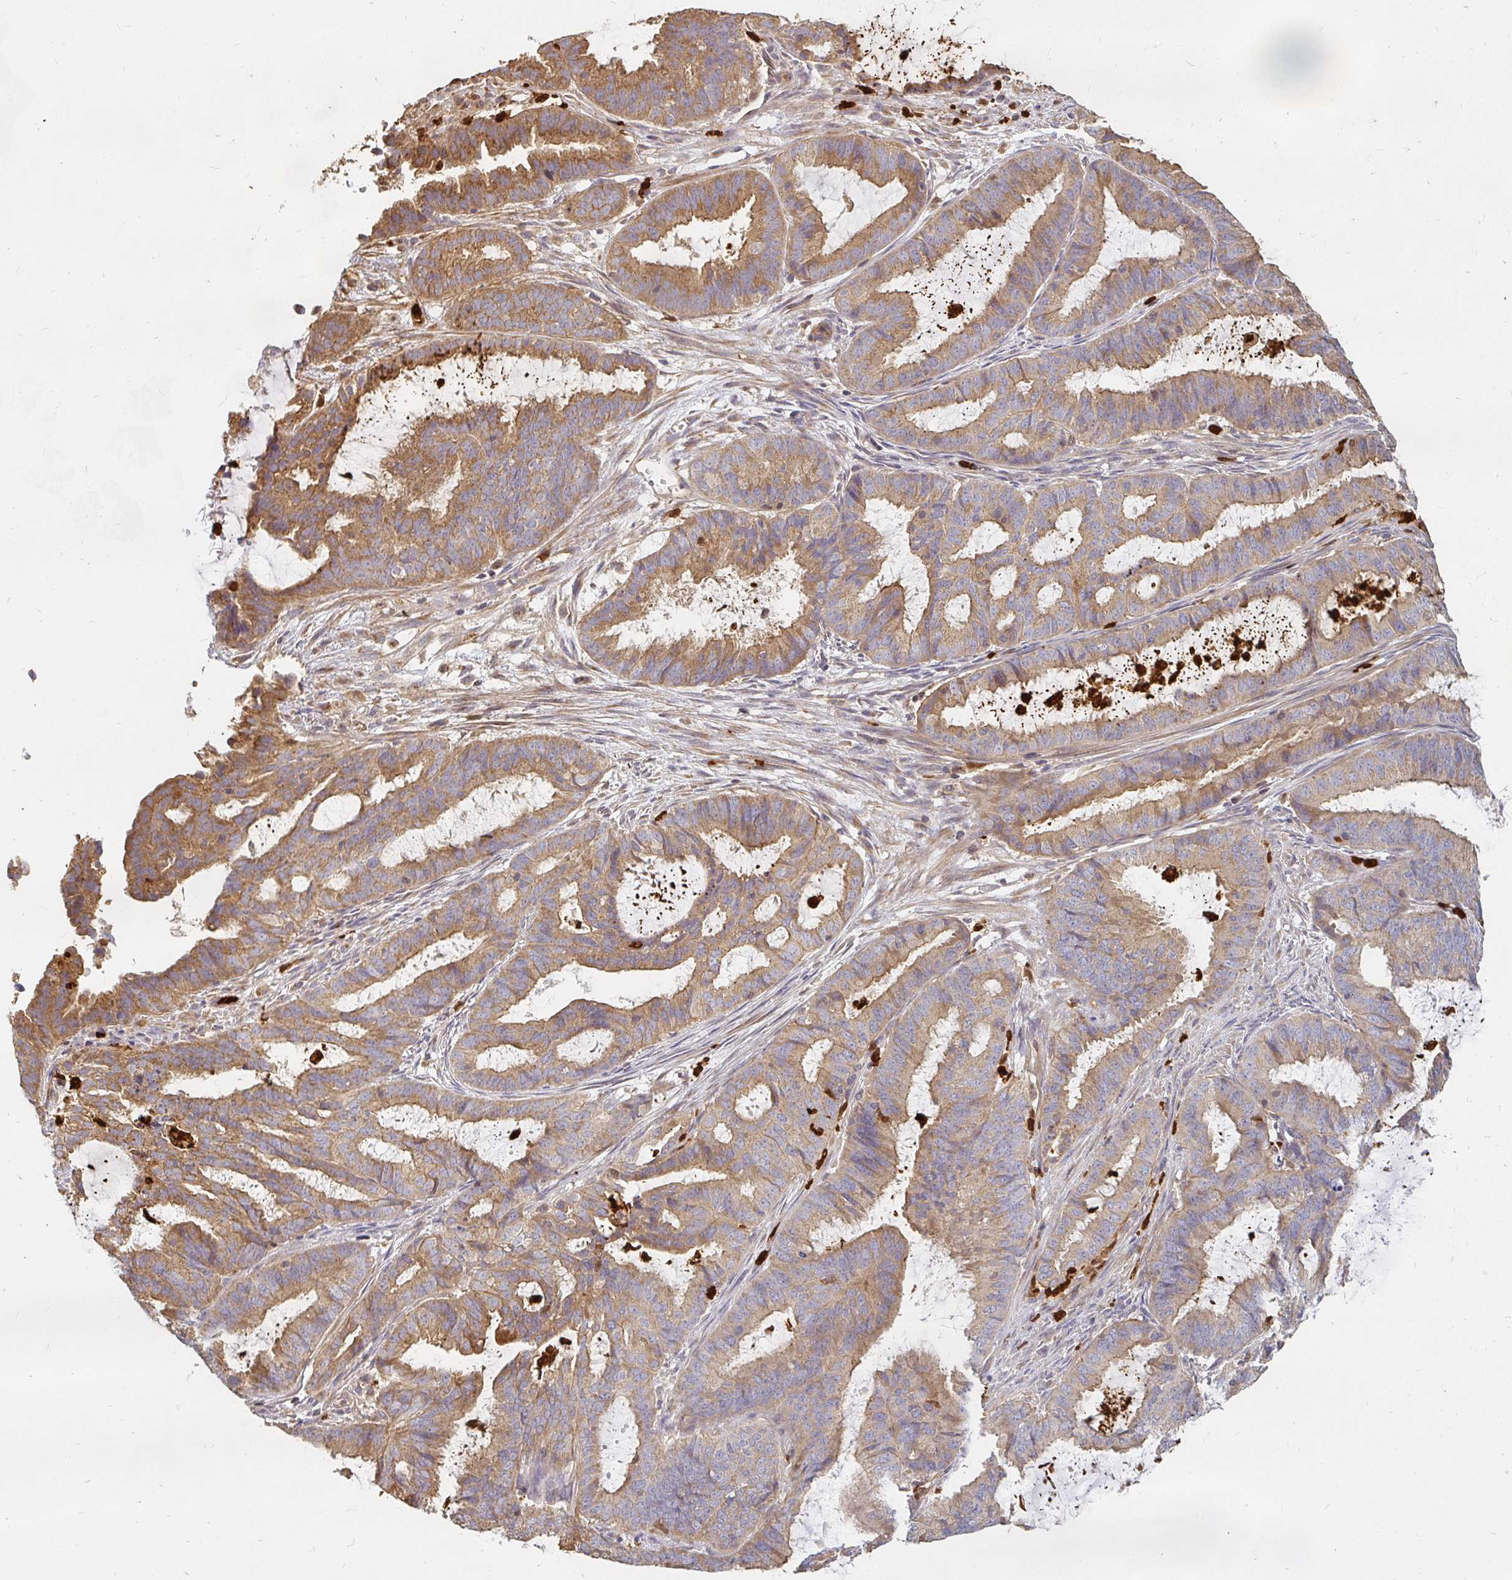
{"staining": {"intensity": "moderate", "quantity": ">75%", "location": "cytoplasmic/membranous"}, "tissue": "endometrial cancer", "cell_type": "Tumor cells", "image_type": "cancer", "snomed": [{"axis": "morphology", "description": "Adenocarcinoma, NOS"}, {"axis": "topography", "description": "Endometrium"}], "caption": "Endometrial cancer (adenocarcinoma) stained with a protein marker reveals moderate staining in tumor cells.", "gene": "CNTRL", "patient": {"sex": "female", "age": 51}}